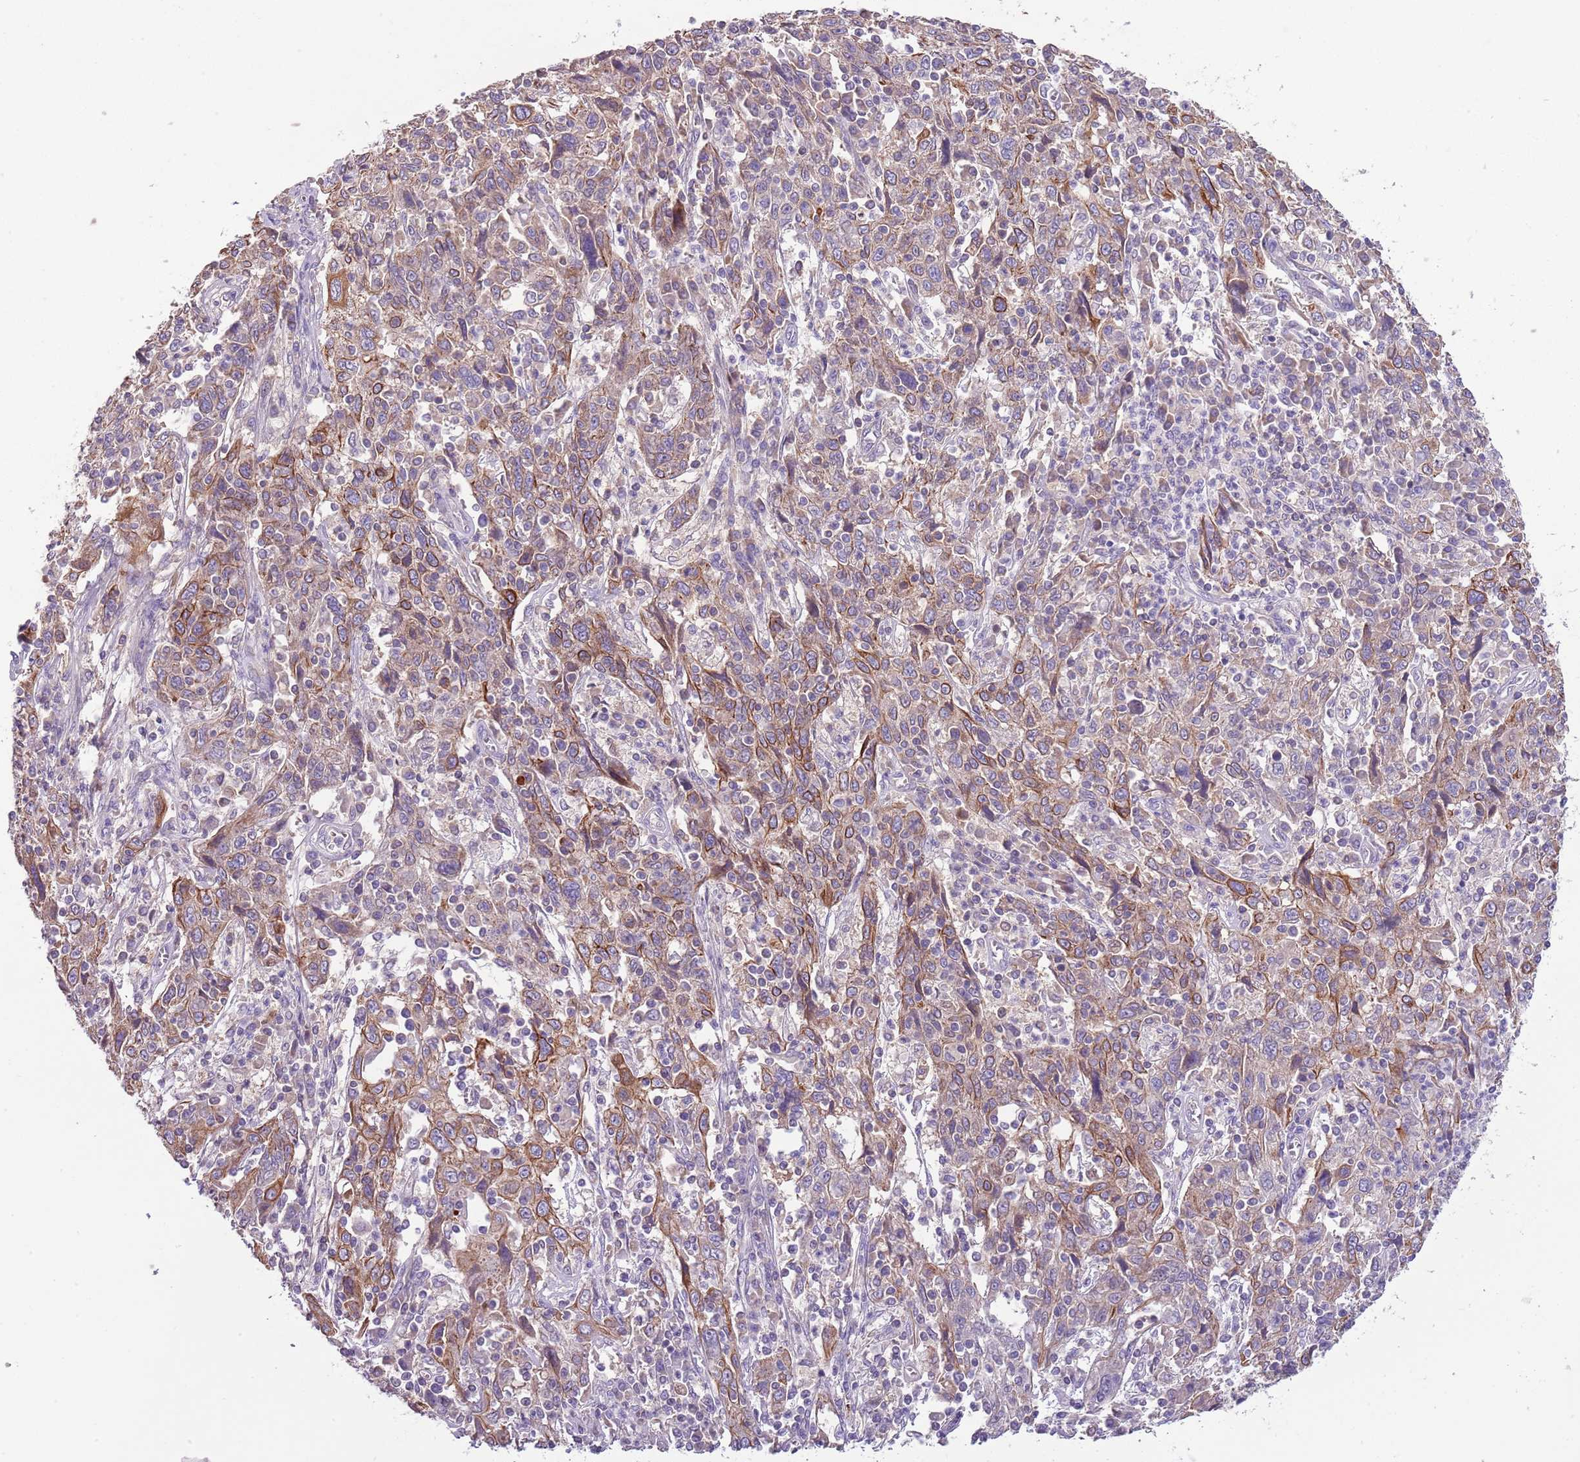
{"staining": {"intensity": "strong", "quantity": "25%-75%", "location": "cytoplasmic/membranous"}, "tissue": "cervical cancer", "cell_type": "Tumor cells", "image_type": "cancer", "snomed": [{"axis": "morphology", "description": "Squamous cell carcinoma, NOS"}, {"axis": "topography", "description": "Cervix"}], "caption": "IHC of human squamous cell carcinoma (cervical) displays high levels of strong cytoplasmic/membranous expression in about 25%-75% of tumor cells. Nuclei are stained in blue.", "gene": "HES3", "patient": {"sex": "female", "age": 46}}